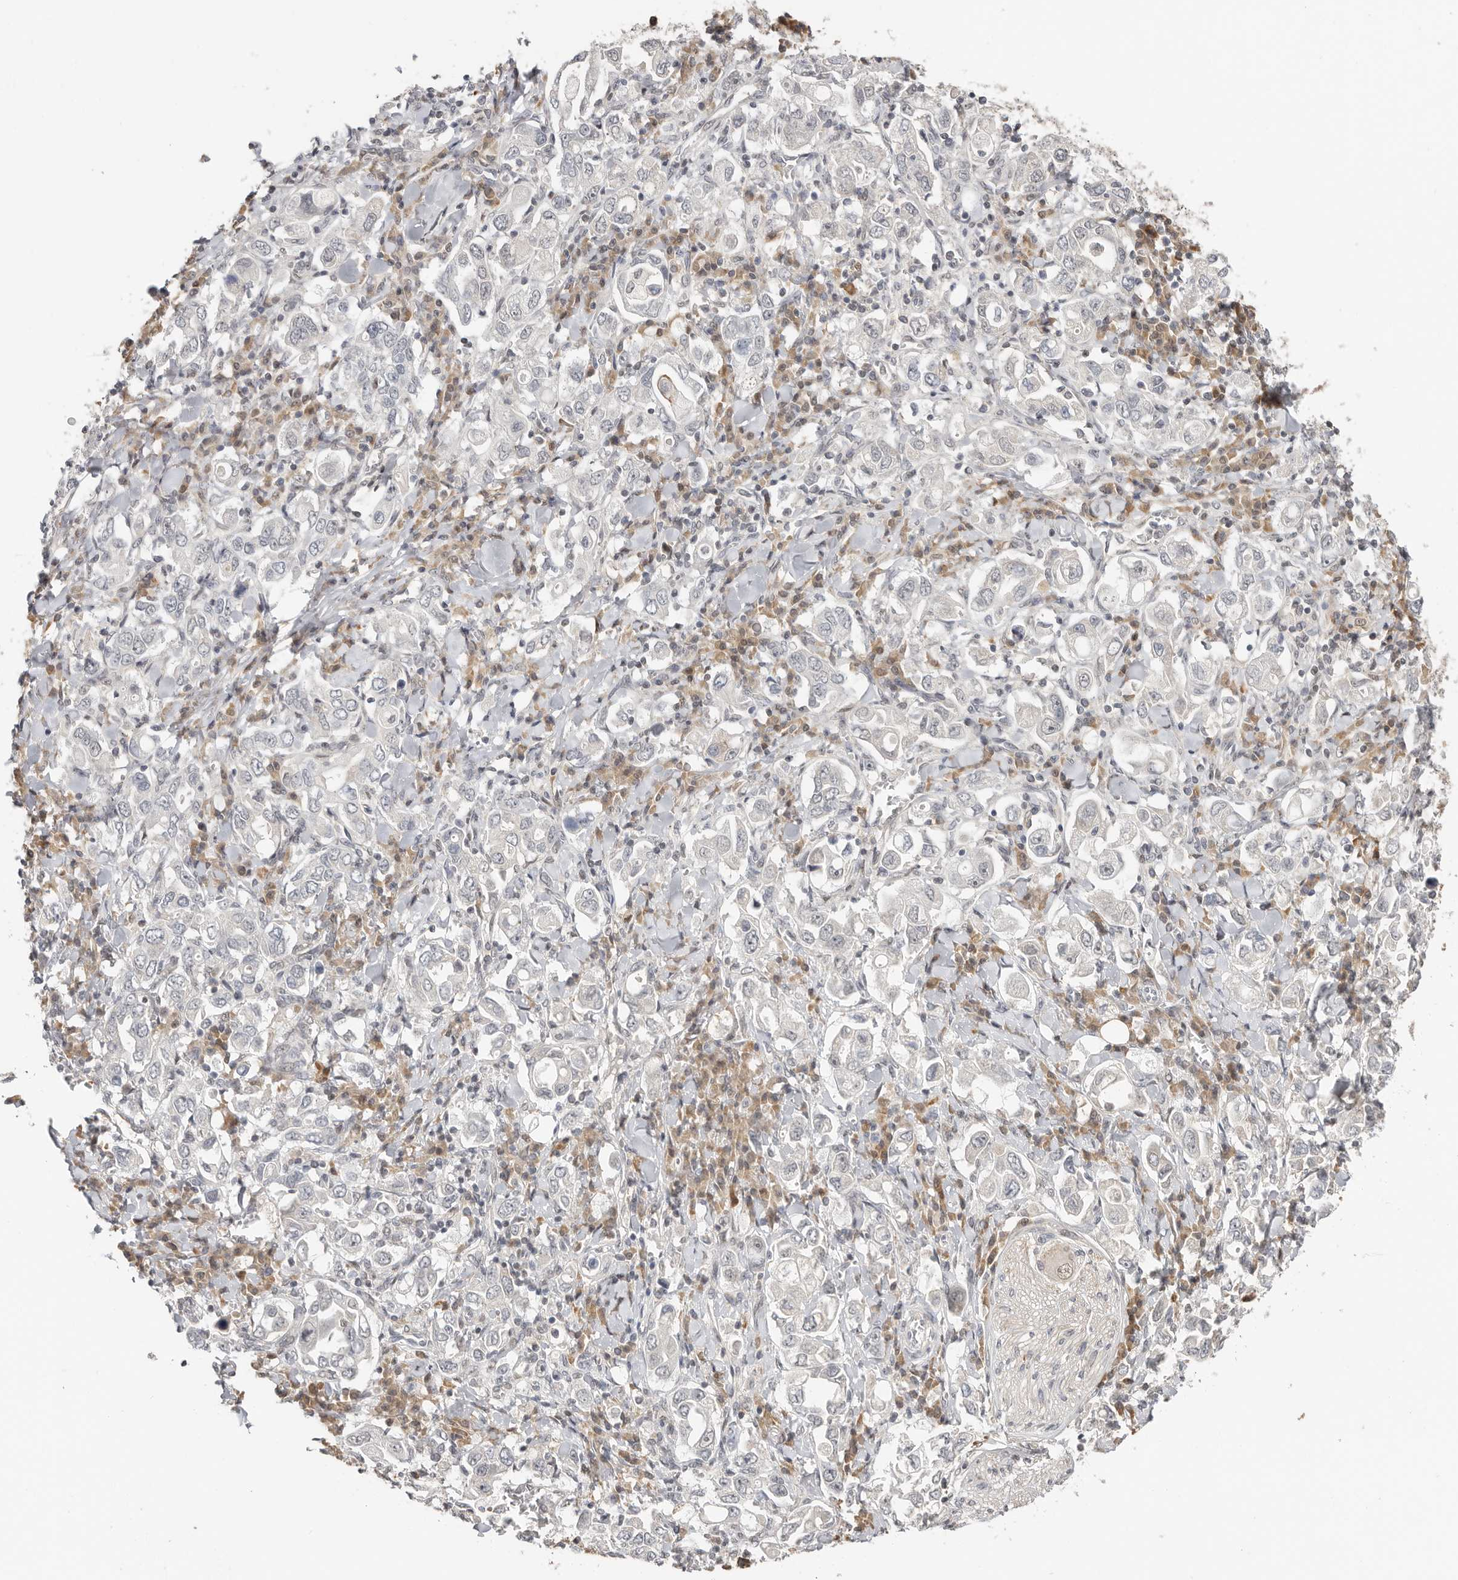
{"staining": {"intensity": "negative", "quantity": "none", "location": "none"}, "tissue": "stomach cancer", "cell_type": "Tumor cells", "image_type": "cancer", "snomed": [{"axis": "morphology", "description": "Adenocarcinoma, NOS"}, {"axis": "topography", "description": "Stomach, upper"}], "caption": "Tumor cells show no significant protein positivity in stomach cancer (adenocarcinoma). The staining is performed using DAB (3,3'-diaminobenzidine) brown chromogen with nuclei counter-stained in using hematoxylin.", "gene": "LARP7", "patient": {"sex": "male", "age": 62}}